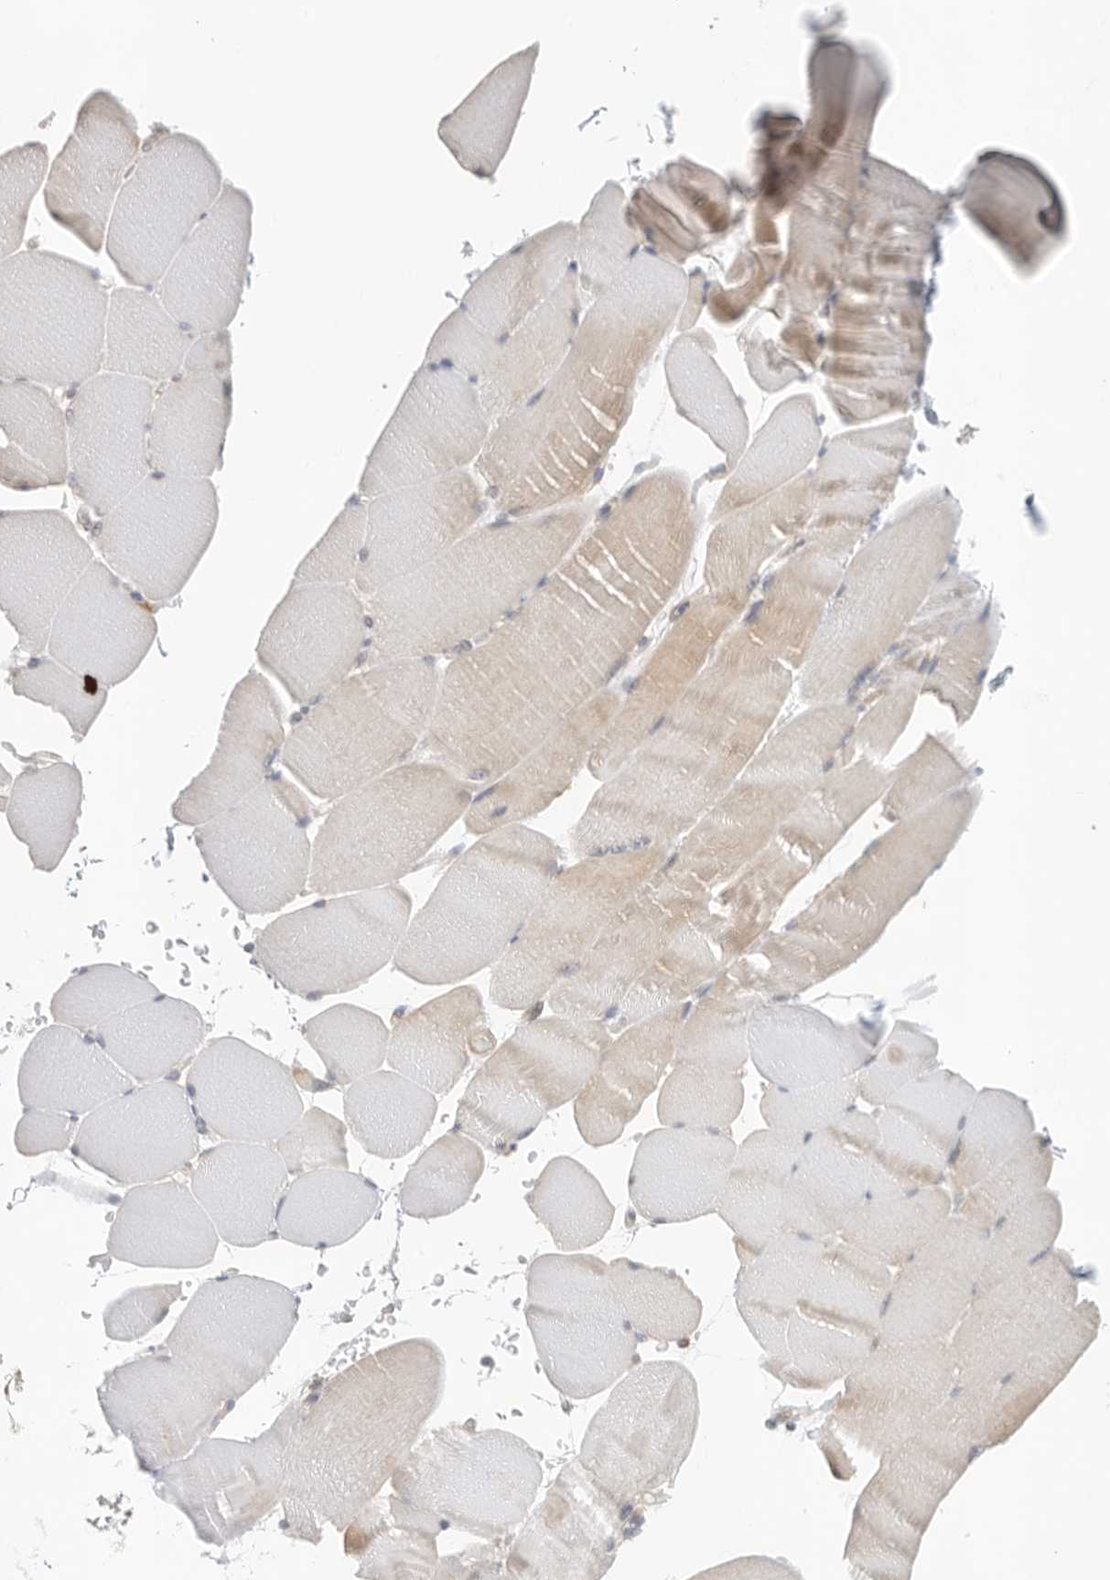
{"staining": {"intensity": "negative", "quantity": "none", "location": "none"}, "tissue": "skeletal muscle", "cell_type": "Myocytes", "image_type": "normal", "snomed": [{"axis": "morphology", "description": "Normal tissue, NOS"}, {"axis": "topography", "description": "Skeletal muscle"}, {"axis": "topography", "description": "Parathyroid gland"}], "caption": "A high-resolution photomicrograph shows immunohistochemistry staining of normal skeletal muscle, which displays no significant positivity in myocytes.", "gene": "PUM1", "patient": {"sex": "female", "age": 37}}